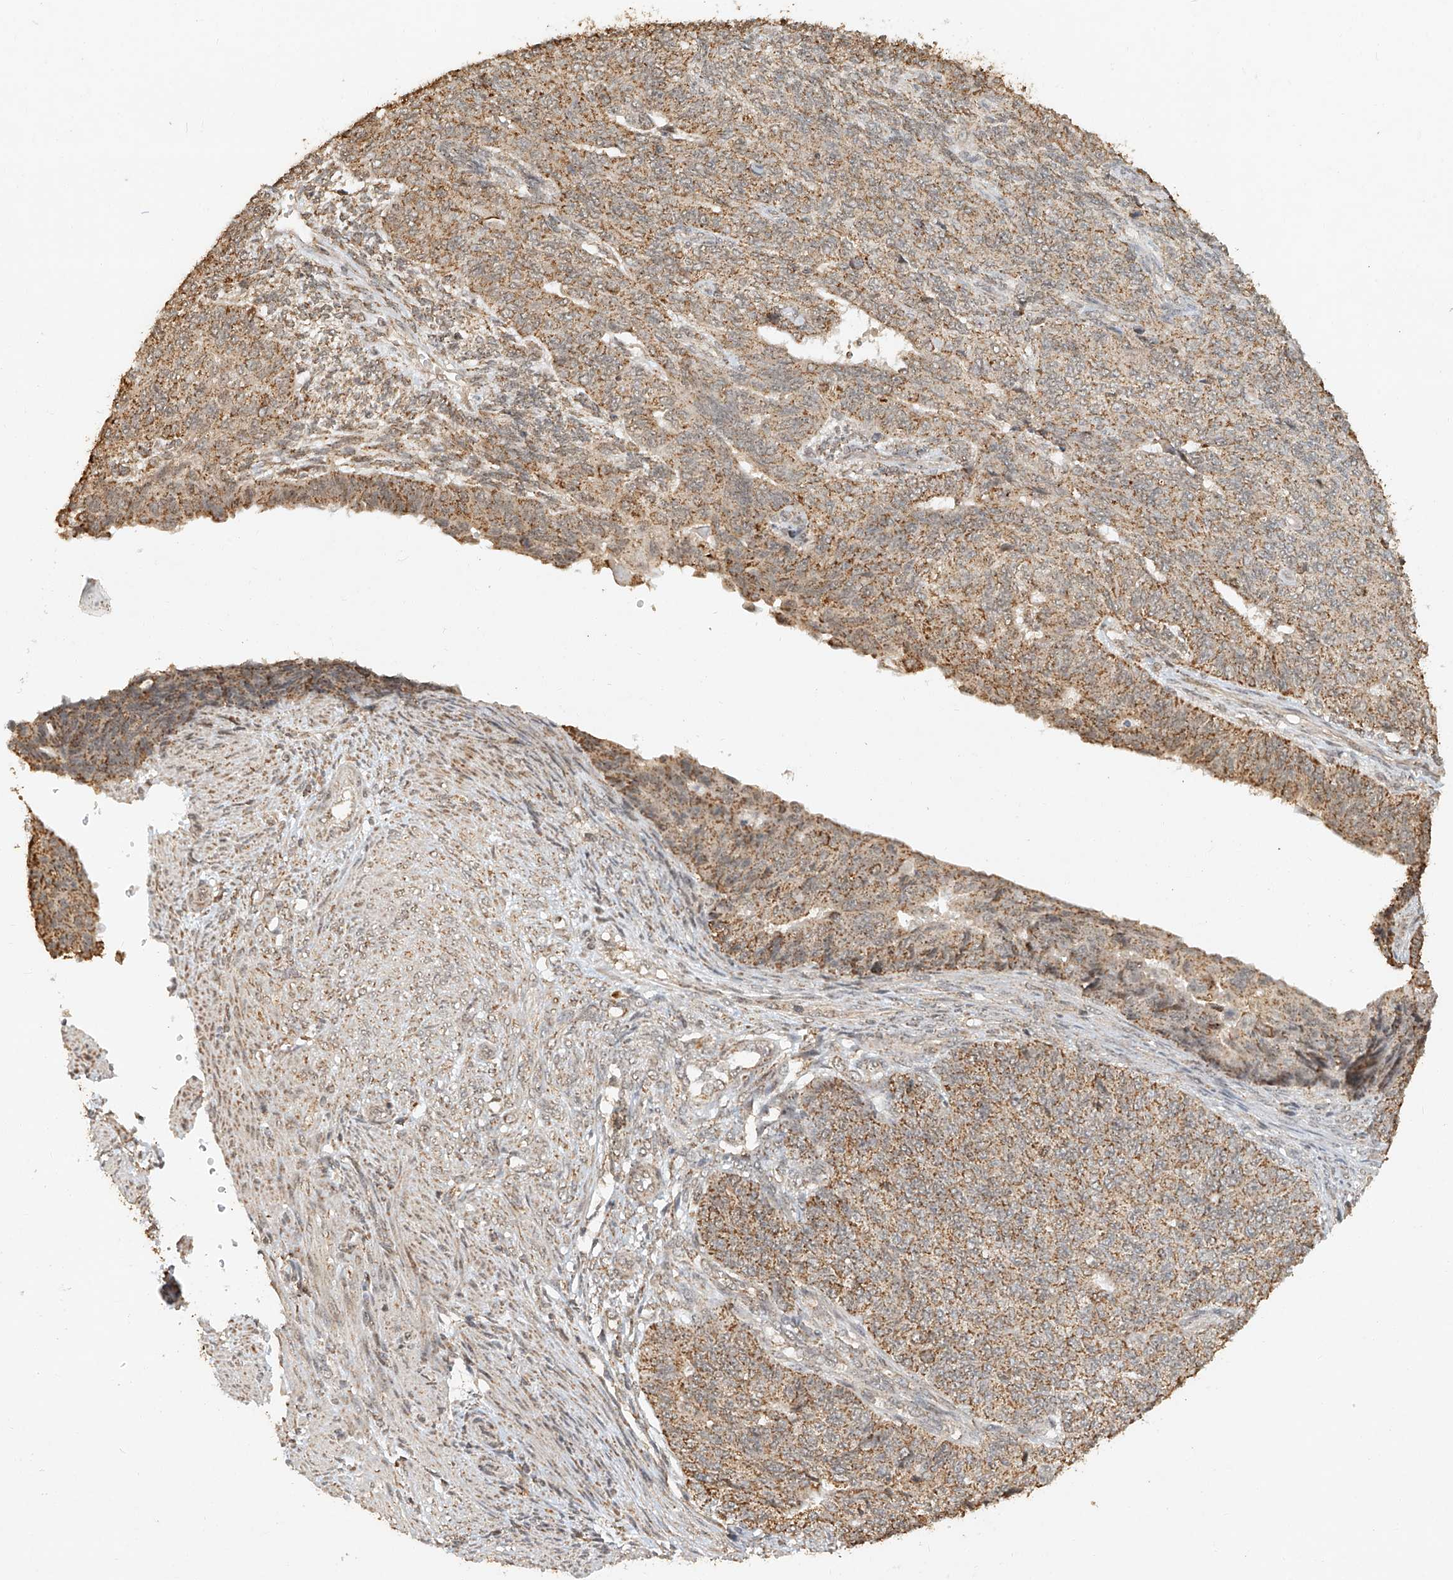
{"staining": {"intensity": "moderate", "quantity": ">75%", "location": "cytoplasmic/membranous"}, "tissue": "endometrial cancer", "cell_type": "Tumor cells", "image_type": "cancer", "snomed": [{"axis": "morphology", "description": "Adenocarcinoma, NOS"}, {"axis": "topography", "description": "Endometrium"}], "caption": "Adenocarcinoma (endometrial) stained for a protein (brown) demonstrates moderate cytoplasmic/membranous positive staining in approximately >75% of tumor cells.", "gene": "CXorf58", "patient": {"sex": "female", "age": 32}}